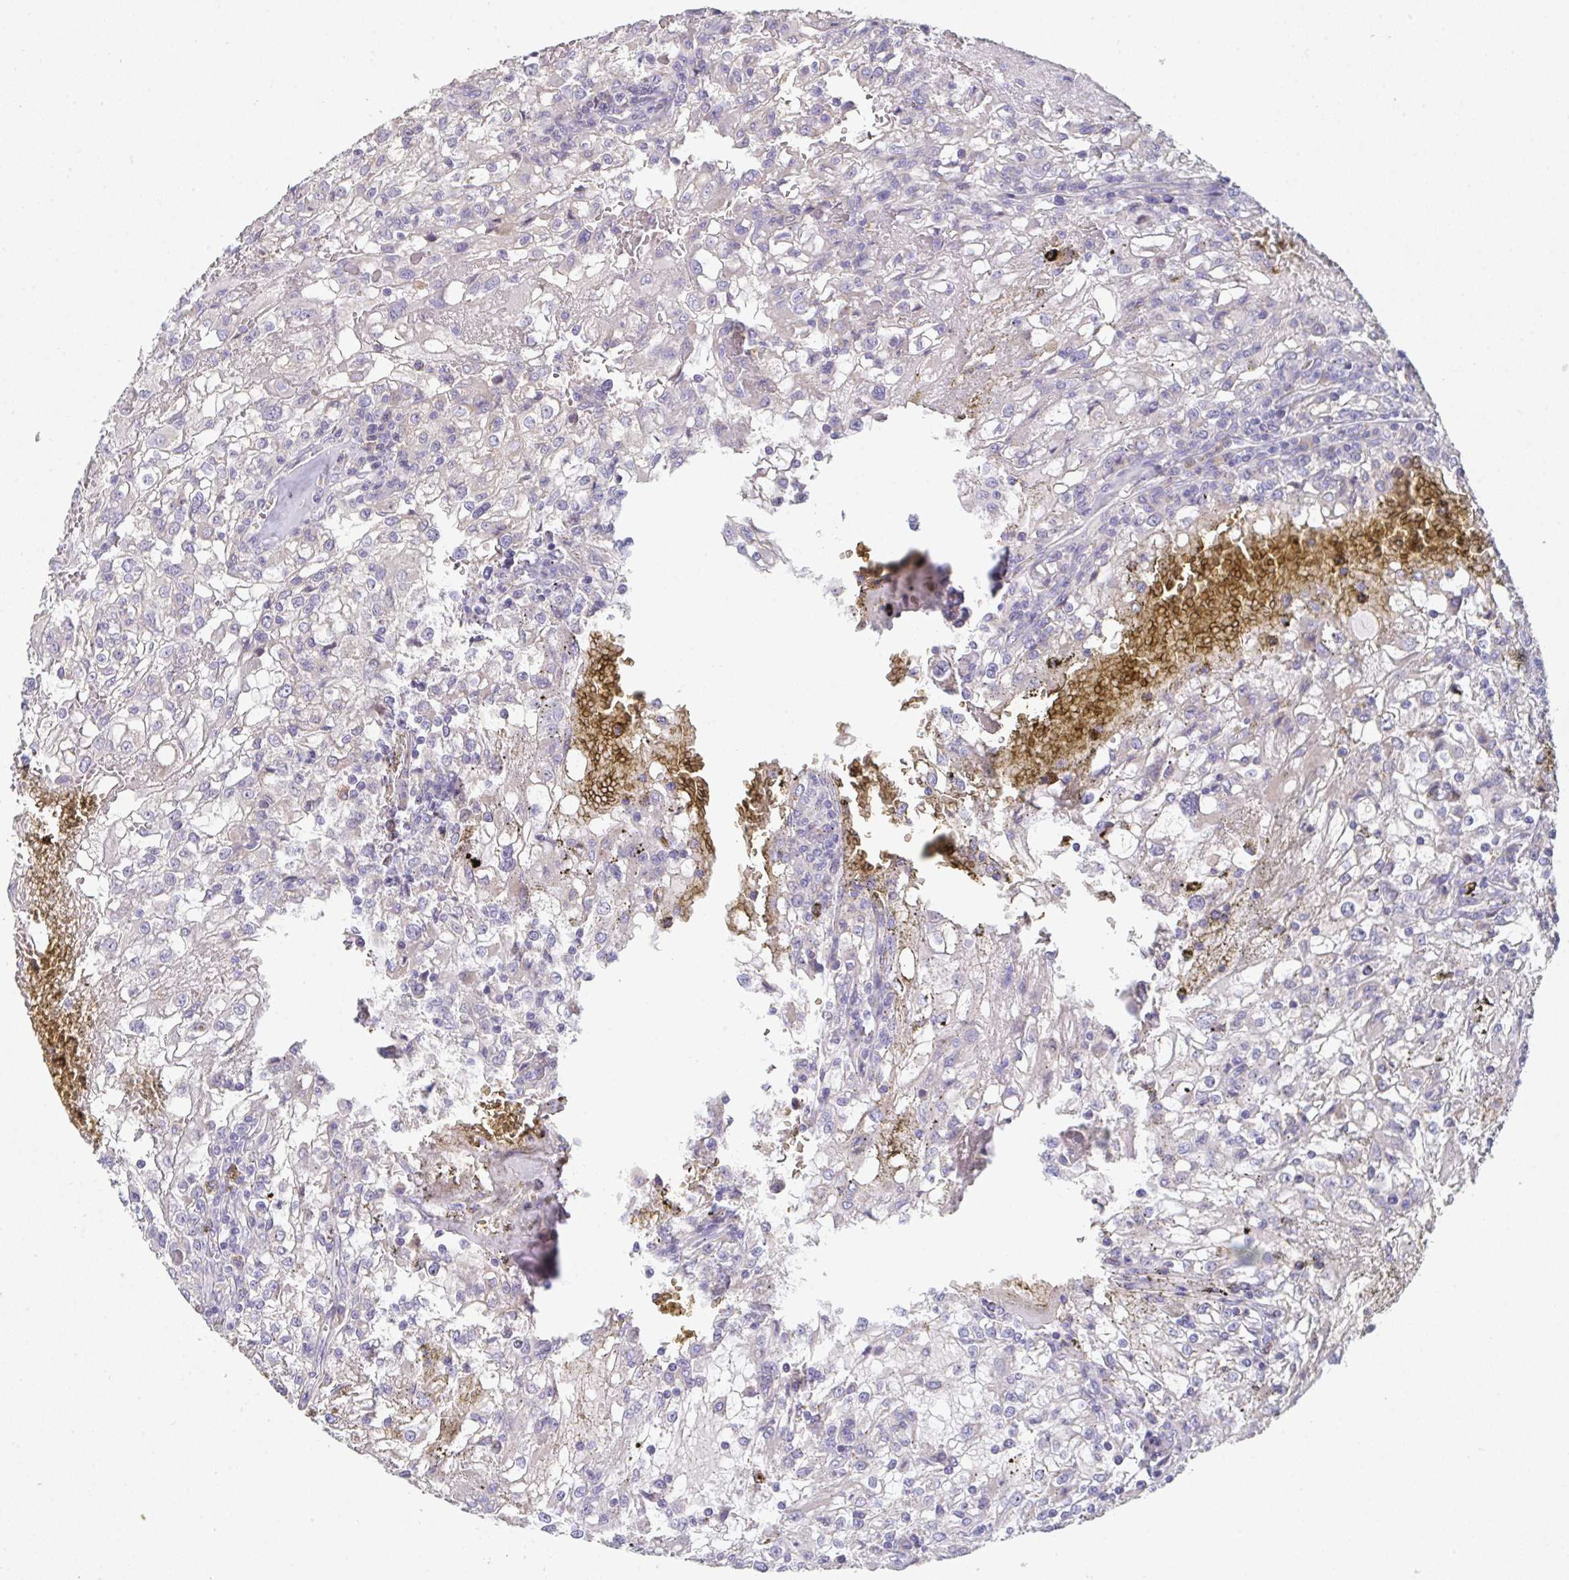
{"staining": {"intensity": "negative", "quantity": "none", "location": "none"}, "tissue": "renal cancer", "cell_type": "Tumor cells", "image_type": "cancer", "snomed": [{"axis": "morphology", "description": "Adenocarcinoma, NOS"}, {"axis": "topography", "description": "Kidney"}], "caption": "This is a photomicrograph of immunohistochemistry (IHC) staining of renal cancer (adenocarcinoma), which shows no expression in tumor cells. Nuclei are stained in blue.", "gene": "HGFAC", "patient": {"sex": "female", "age": 74}}